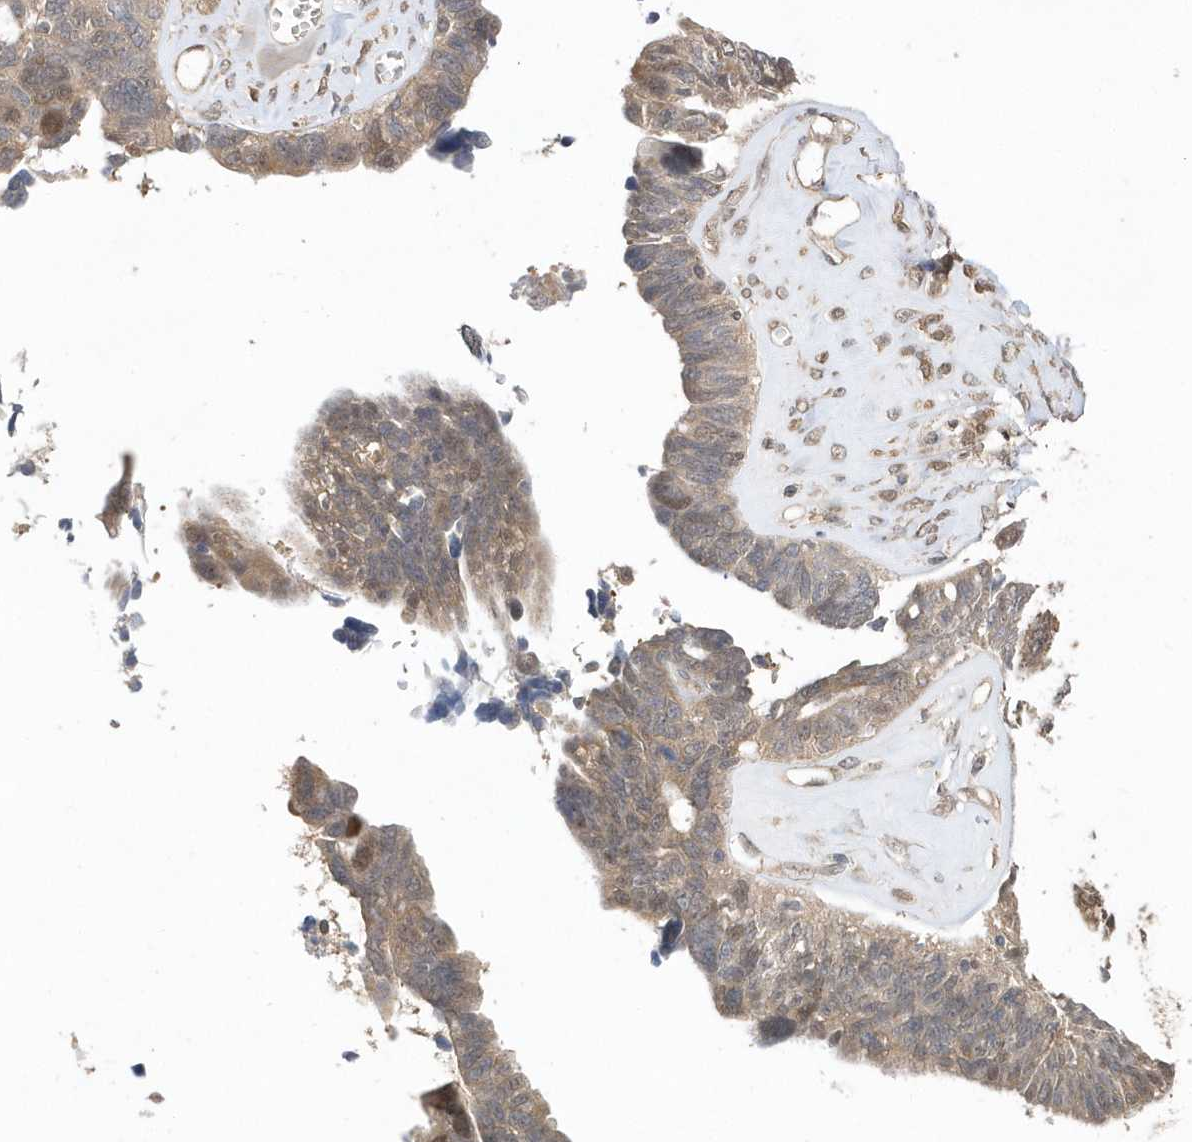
{"staining": {"intensity": "weak", "quantity": "25%-75%", "location": "cytoplasmic/membranous"}, "tissue": "ovarian cancer", "cell_type": "Tumor cells", "image_type": "cancer", "snomed": [{"axis": "morphology", "description": "Cystadenocarcinoma, serous, NOS"}, {"axis": "topography", "description": "Ovary"}], "caption": "IHC micrograph of ovarian cancer stained for a protein (brown), which reveals low levels of weak cytoplasmic/membranous expression in about 25%-75% of tumor cells.", "gene": "RPE", "patient": {"sex": "female", "age": 79}}